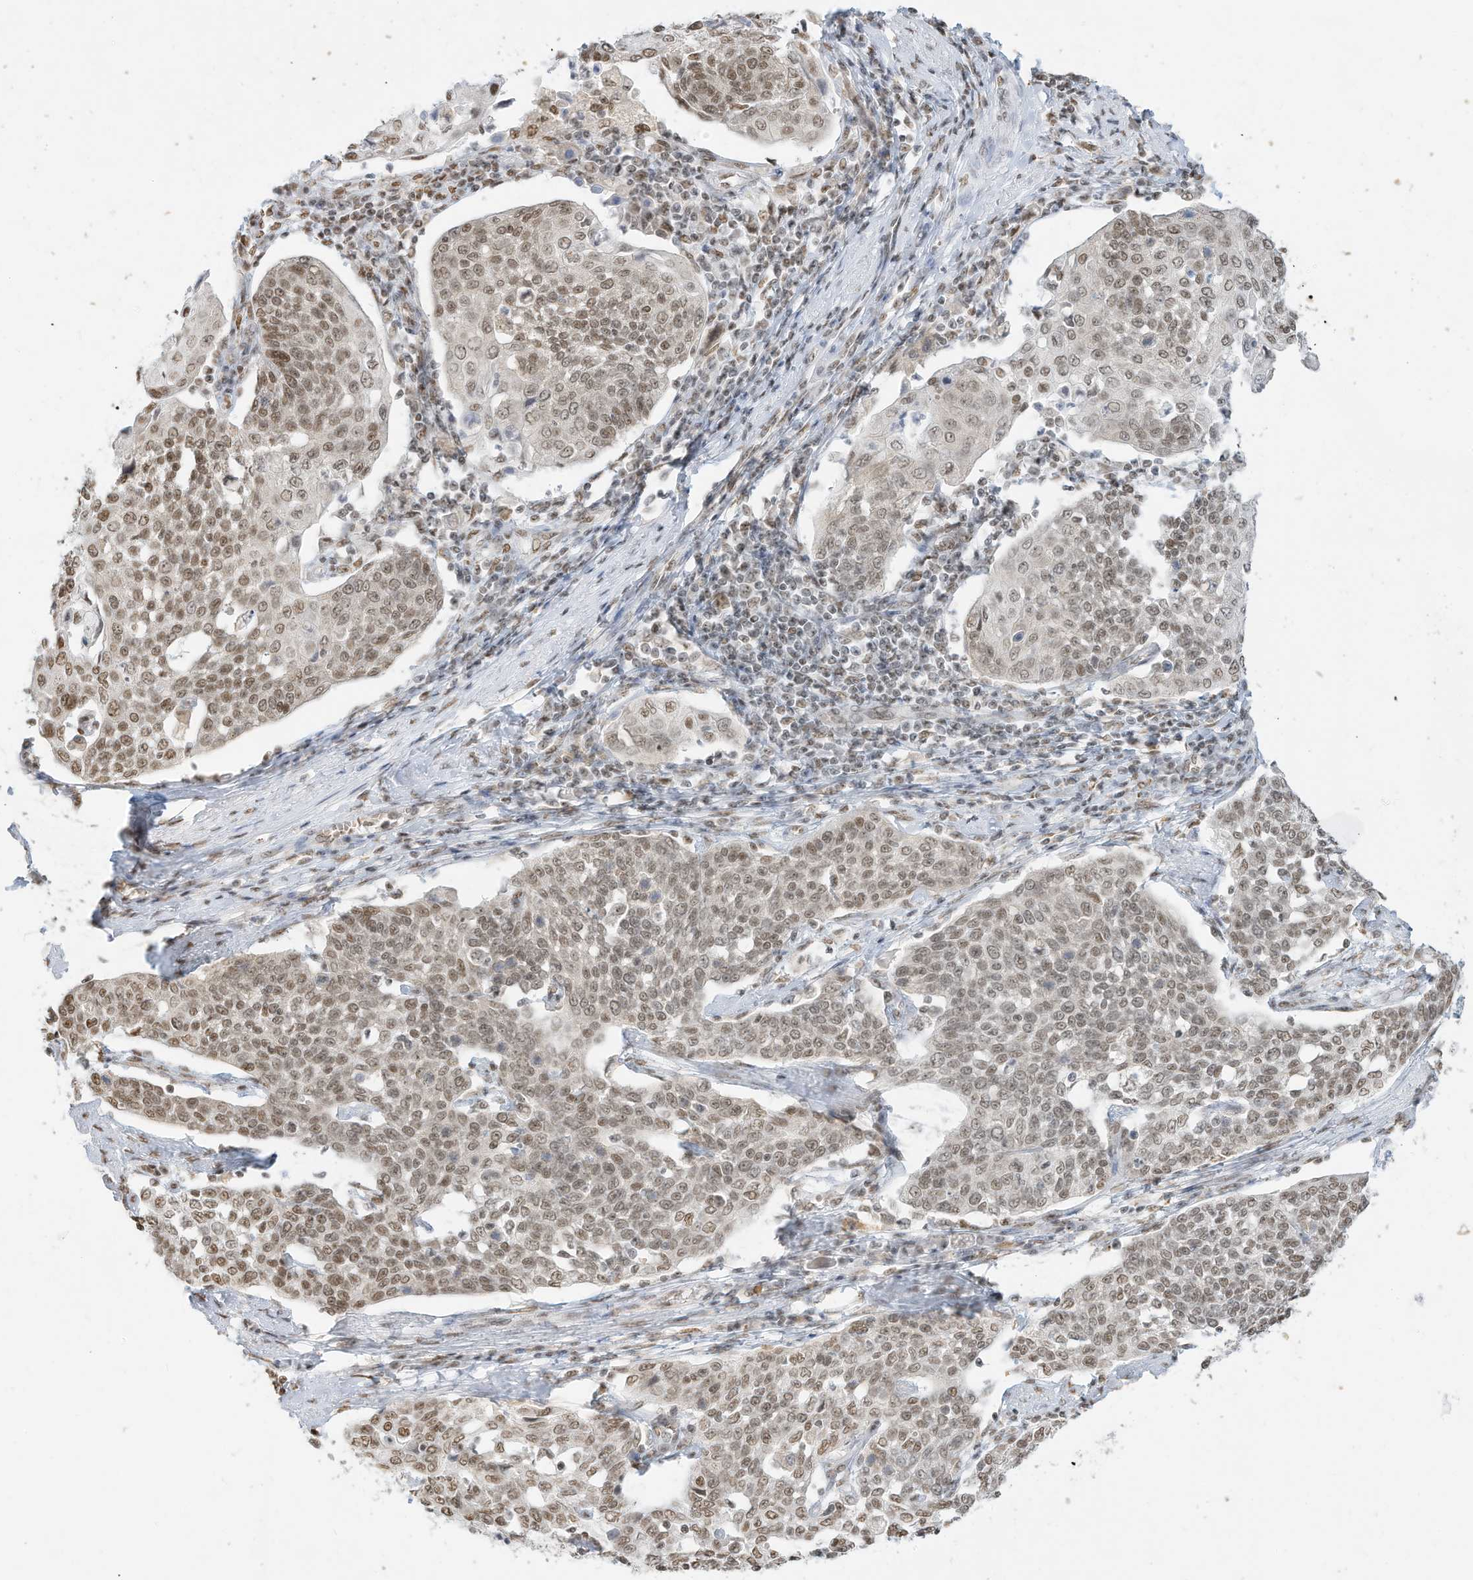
{"staining": {"intensity": "weak", "quantity": ">75%", "location": "nuclear"}, "tissue": "cervical cancer", "cell_type": "Tumor cells", "image_type": "cancer", "snomed": [{"axis": "morphology", "description": "Squamous cell carcinoma, NOS"}, {"axis": "topography", "description": "Cervix"}], "caption": "DAB immunohistochemical staining of human cervical squamous cell carcinoma displays weak nuclear protein expression in about >75% of tumor cells.", "gene": "NHSL1", "patient": {"sex": "female", "age": 34}}